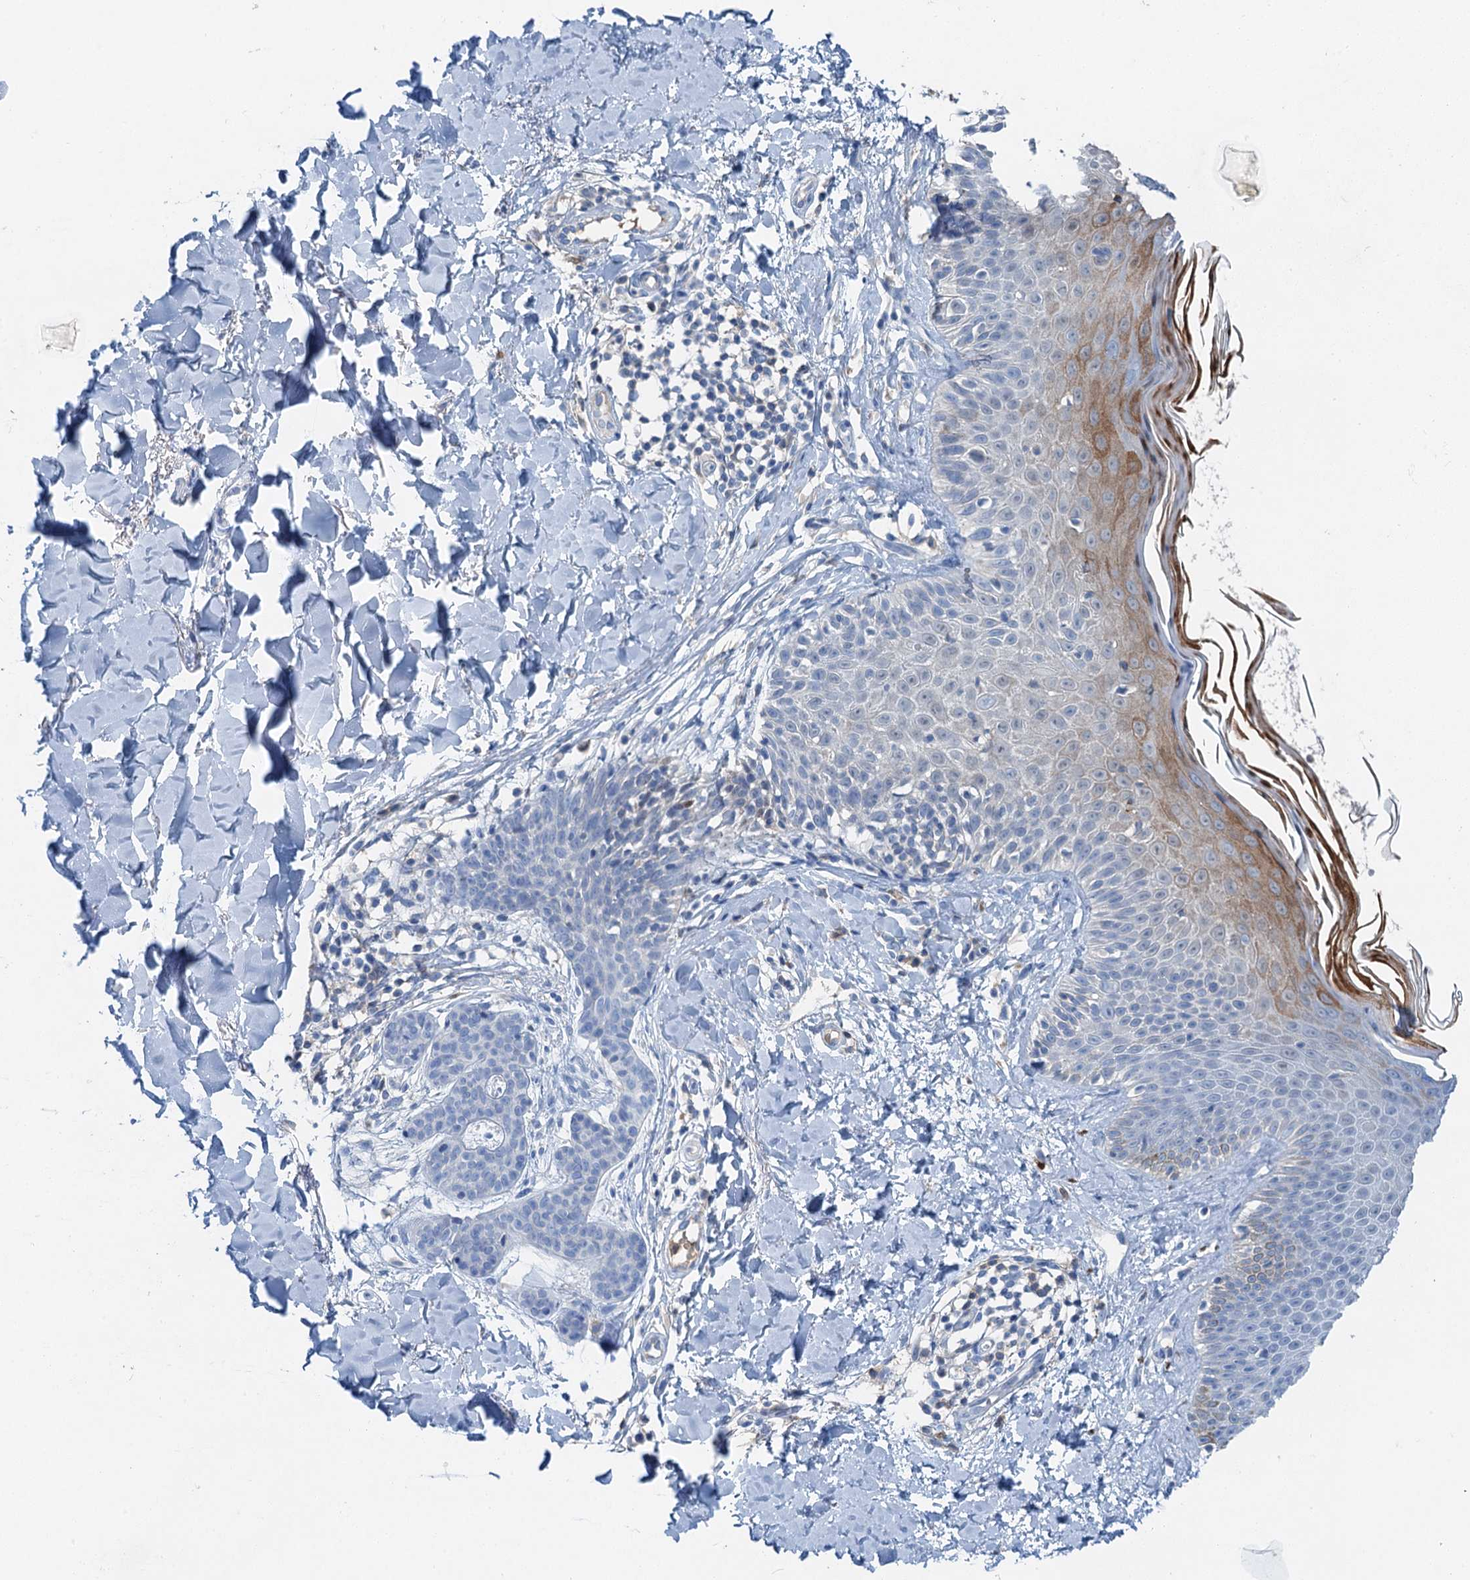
{"staining": {"intensity": "negative", "quantity": "none", "location": "none"}, "tissue": "skin", "cell_type": "Fibroblasts", "image_type": "normal", "snomed": [{"axis": "morphology", "description": "Normal tissue, NOS"}, {"axis": "topography", "description": "Skin"}], "caption": "Immunohistochemical staining of benign skin exhibits no significant staining in fibroblasts. (Brightfield microscopy of DAB immunohistochemistry (IHC) at high magnification).", "gene": "OTOA", "patient": {"sex": "male", "age": 52}}